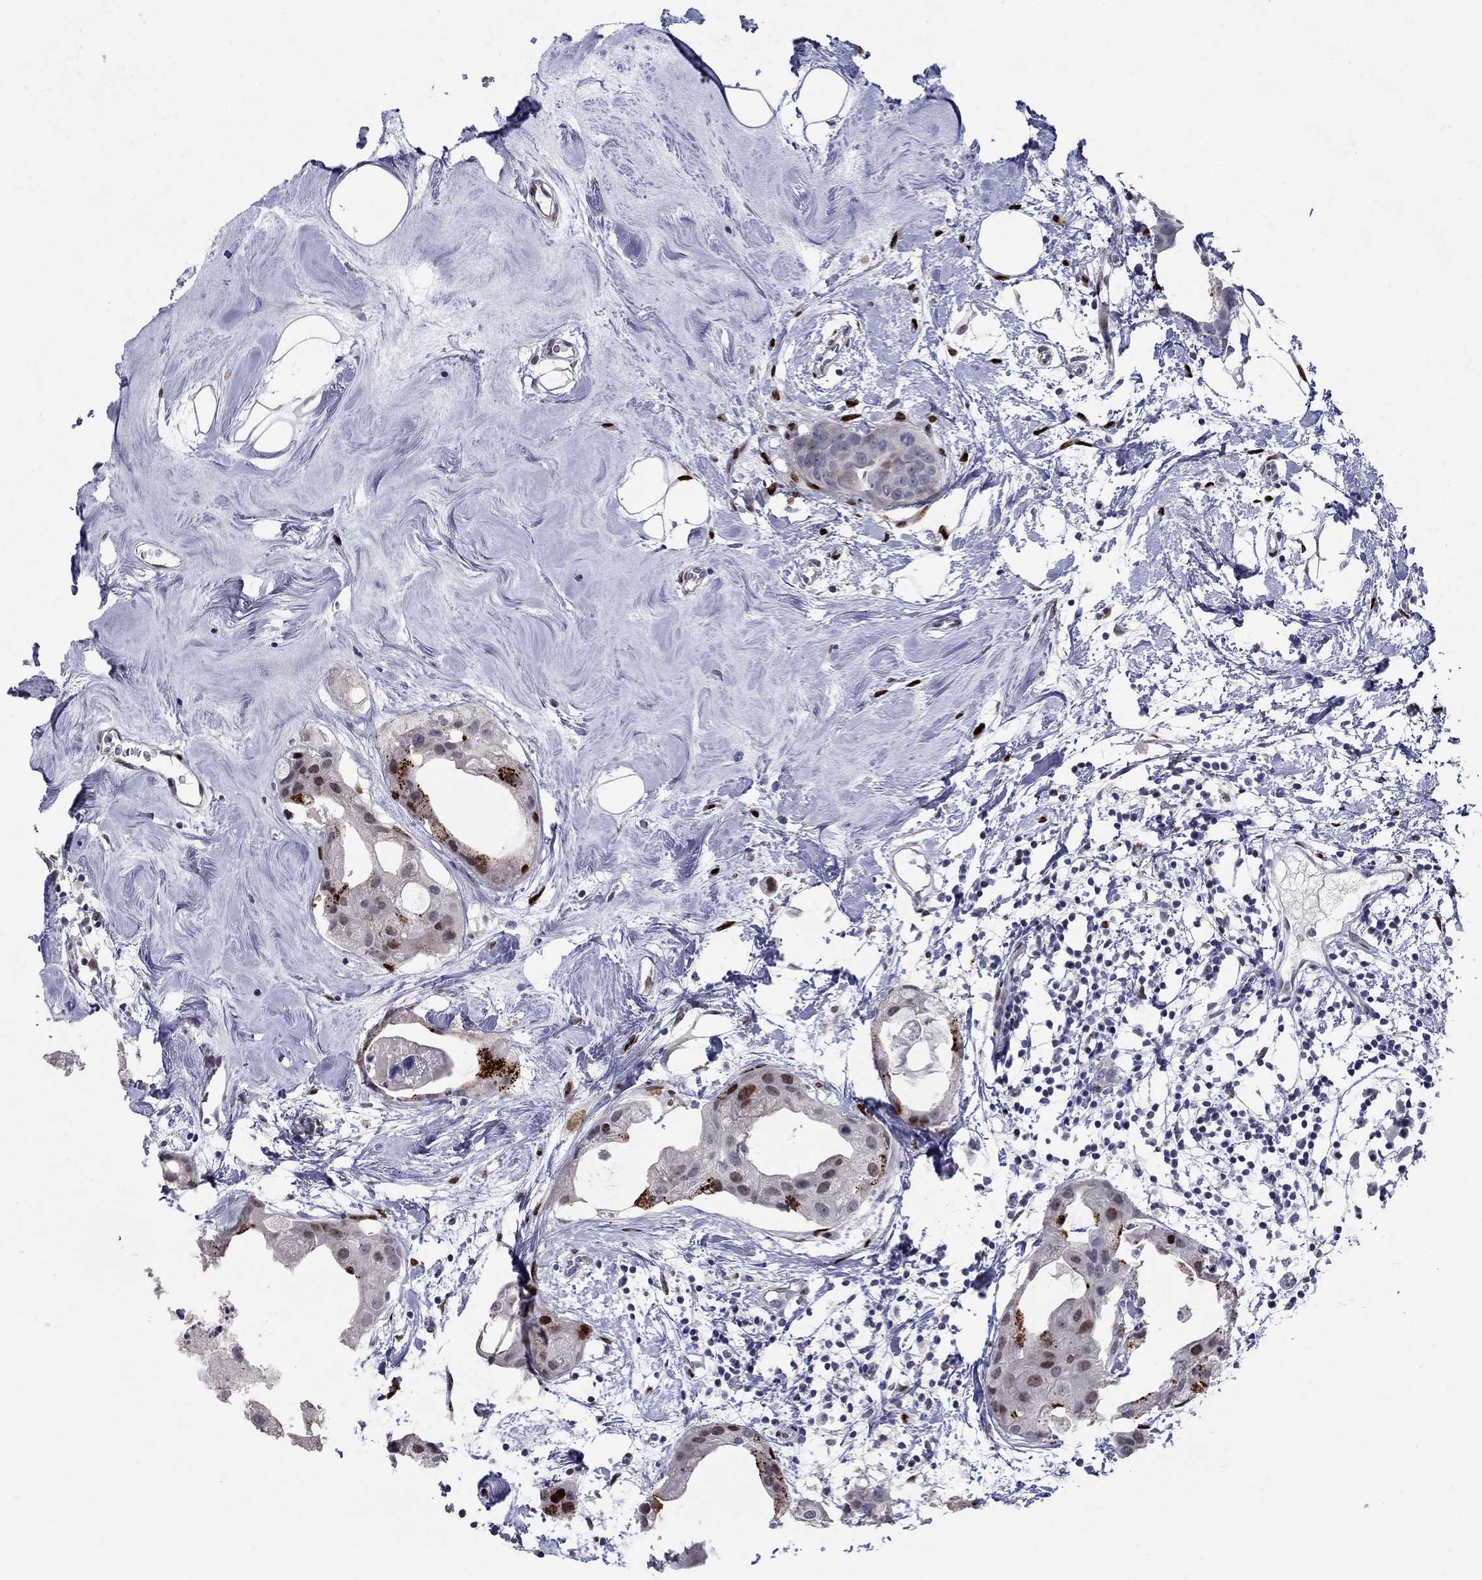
{"staining": {"intensity": "moderate", "quantity": "<25%", "location": "nuclear"}, "tissue": "breast cancer", "cell_type": "Tumor cells", "image_type": "cancer", "snomed": [{"axis": "morphology", "description": "Normal tissue, NOS"}, {"axis": "morphology", "description": "Duct carcinoma"}, {"axis": "topography", "description": "Breast"}], "caption": "Immunohistochemistry (DAB) staining of intraductal carcinoma (breast) displays moderate nuclear protein expression in about <25% of tumor cells.", "gene": "RAPGEF5", "patient": {"sex": "female", "age": 40}}